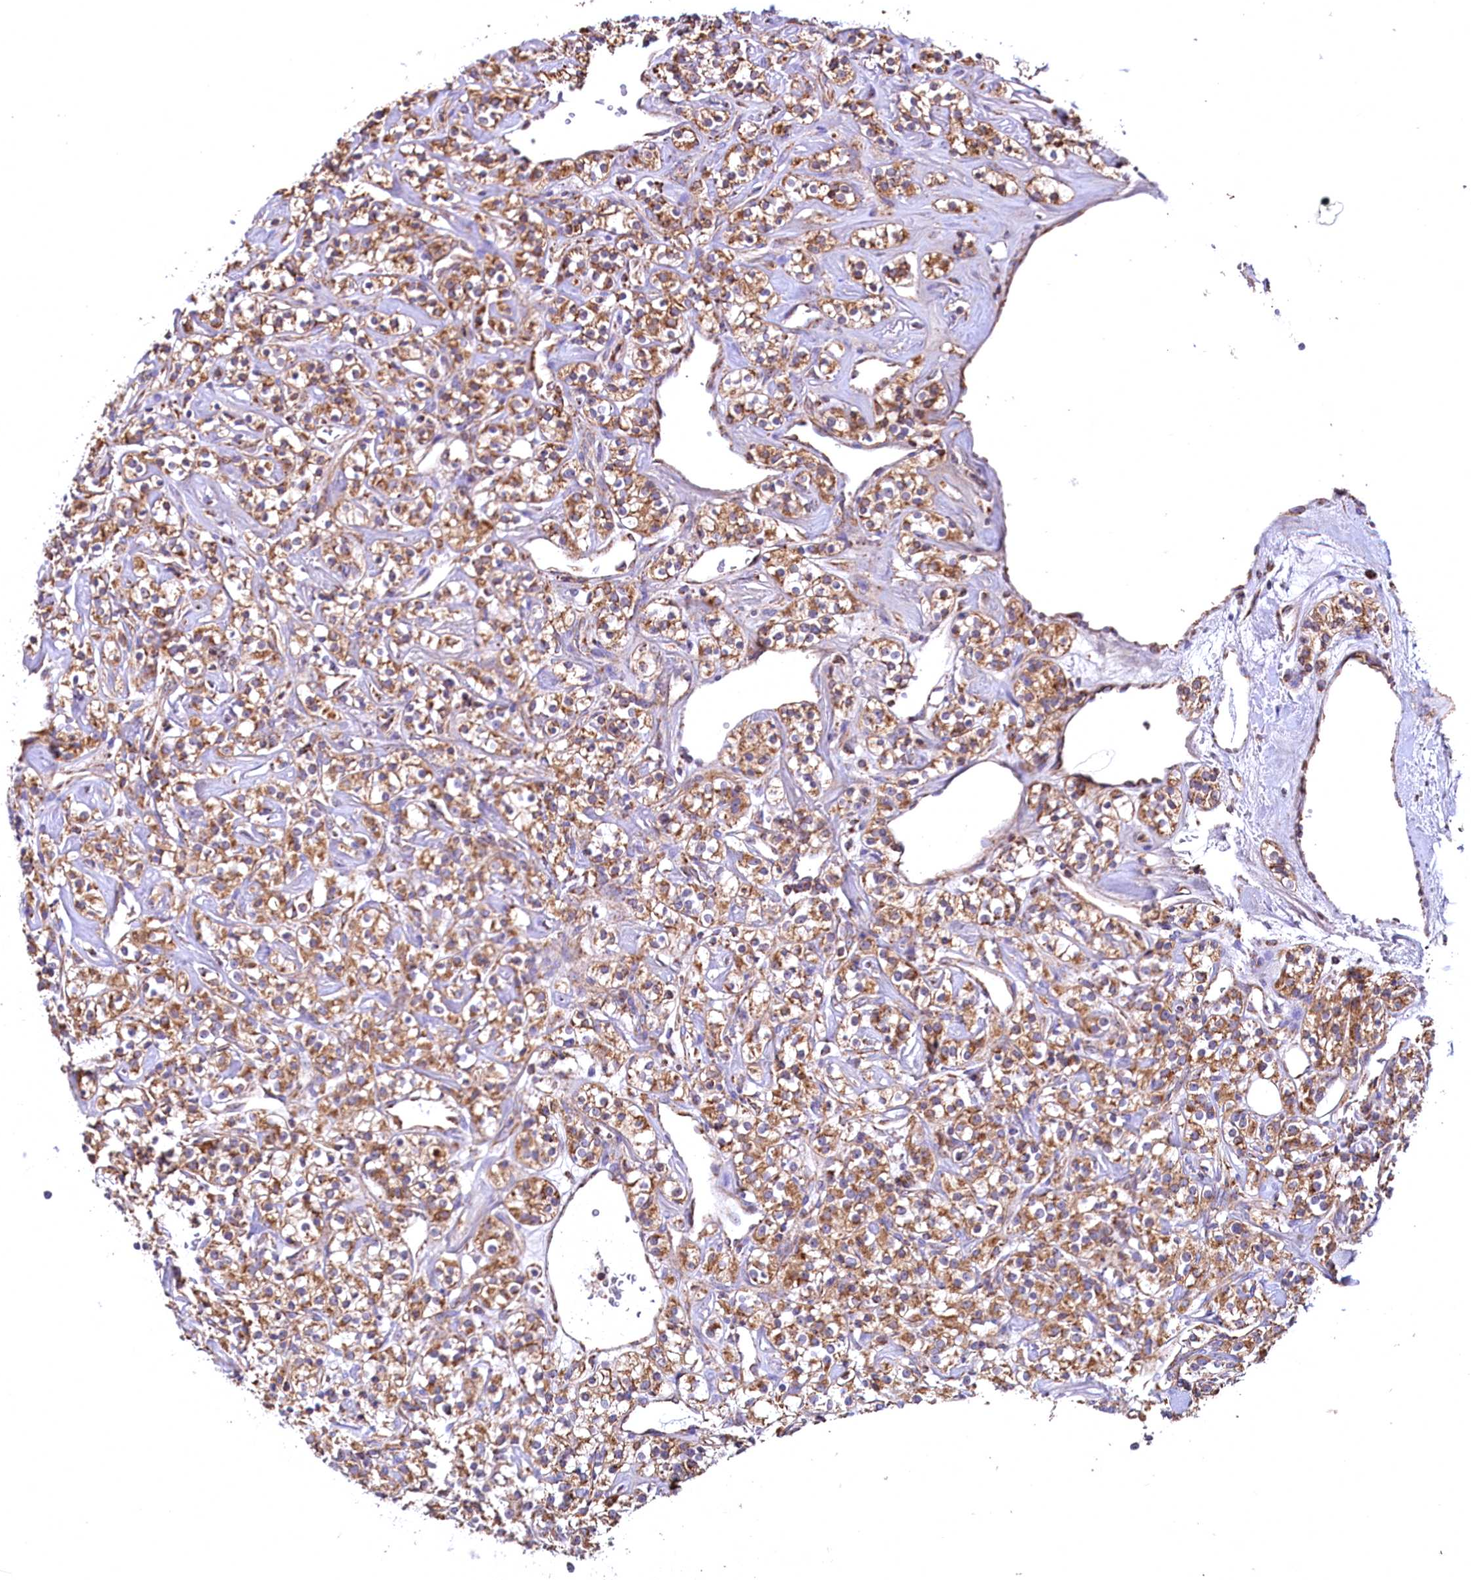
{"staining": {"intensity": "moderate", "quantity": ">75%", "location": "cytoplasmic/membranous"}, "tissue": "renal cancer", "cell_type": "Tumor cells", "image_type": "cancer", "snomed": [{"axis": "morphology", "description": "Adenocarcinoma, NOS"}, {"axis": "topography", "description": "Kidney"}], "caption": "About >75% of tumor cells in human renal adenocarcinoma reveal moderate cytoplasmic/membranous protein staining as visualized by brown immunohistochemical staining.", "gene": "NUDT15", "patient": {"sex": "male", "age": 77}}